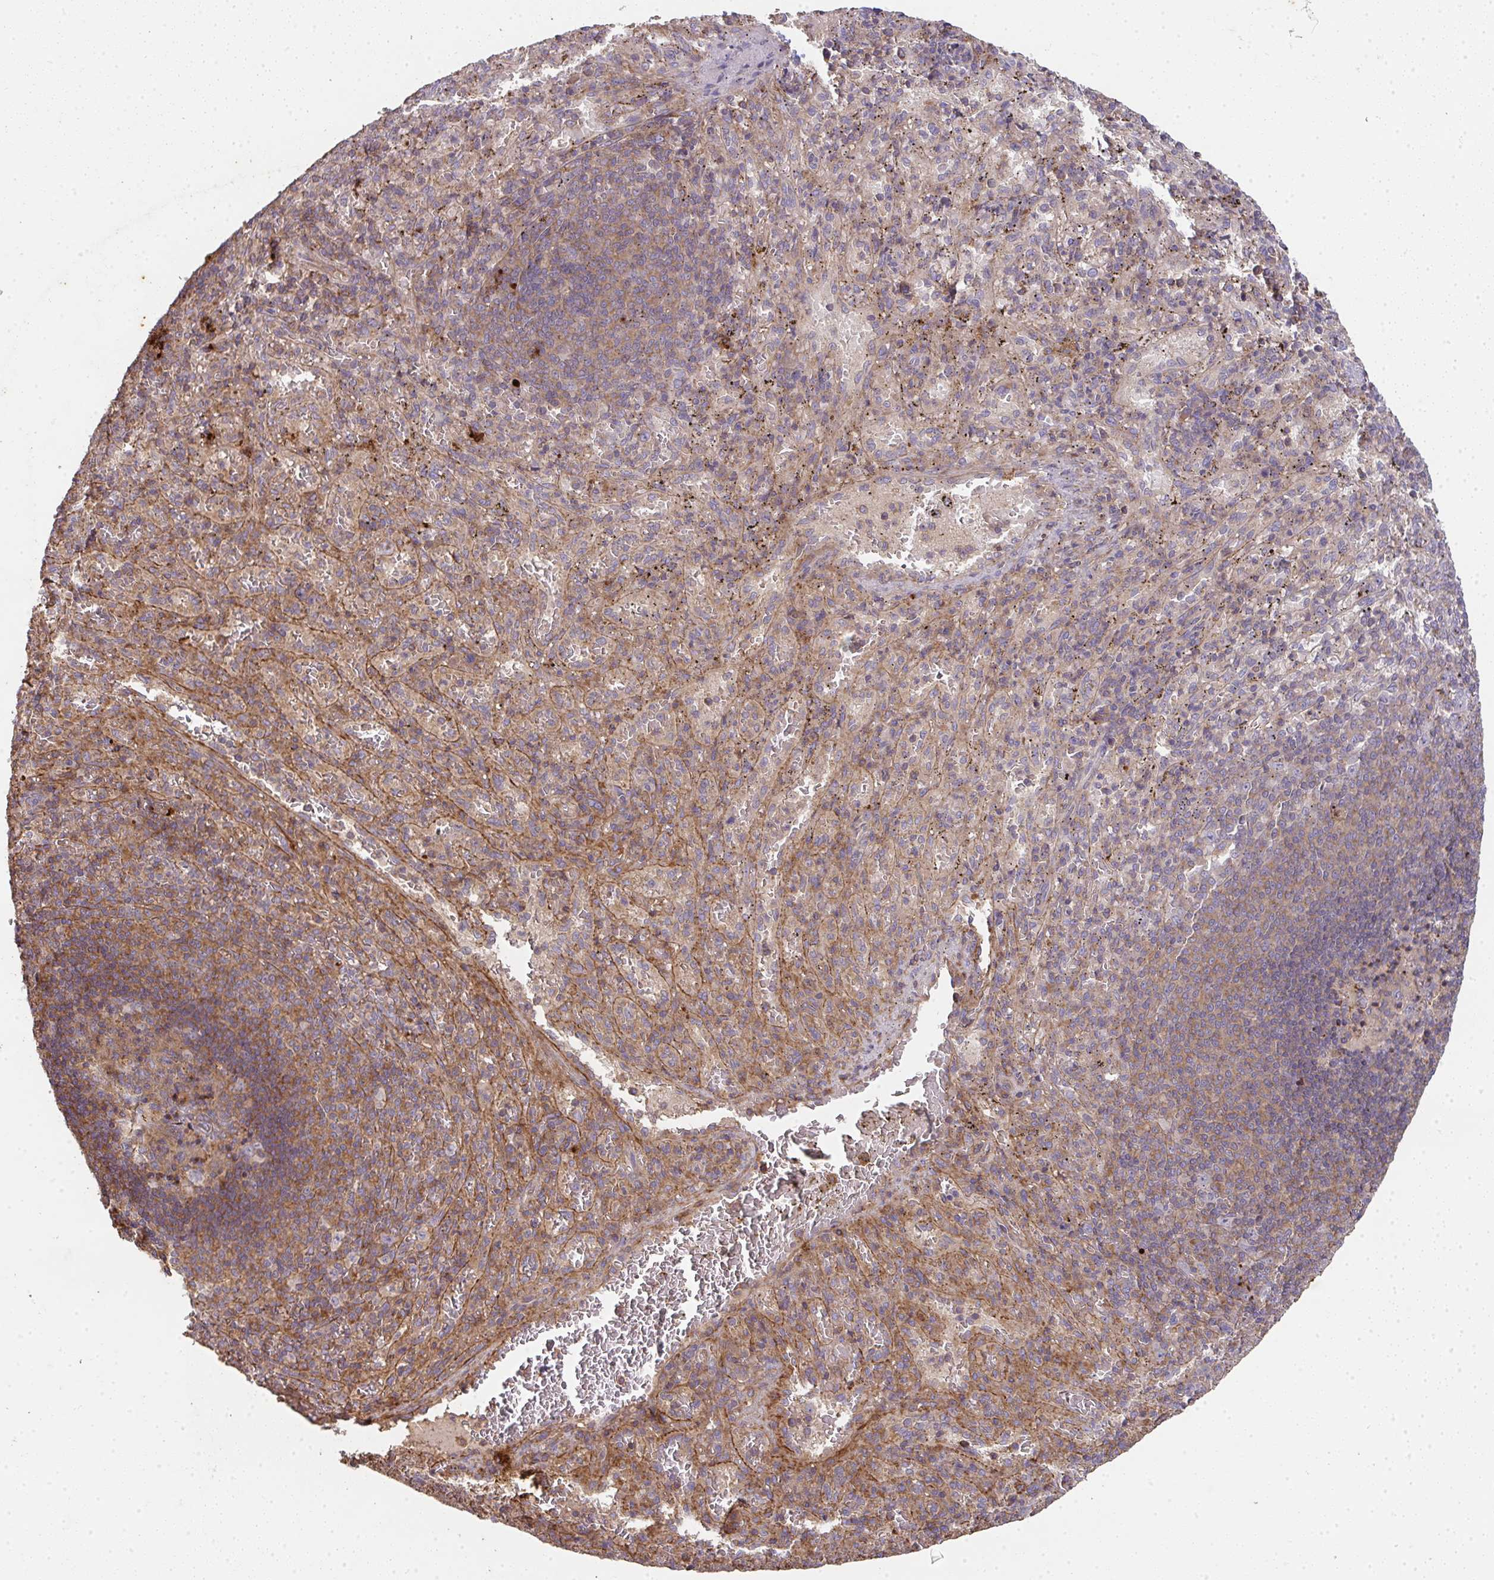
{"staining": {"intensity": "moderate", "quantity": ">75%", "location": "cytoplasmic/membranous"}, "tissue": "spleen", "cell_type": "Cells in red pulp", "image_type": "normal", "snomed": [{"axis": "morphology", "description": "Normal tissue, NOS"}, {"axis": "topography", "description": "Spleen"}], "caption": "Immunohistochemical staining of normal spleen shows >75% levels of moderate cytoplasmic/membranous protein positivity in about >75% of cells in red pulp.", "gene": "TNMD", "patient": {"sex": "male", "age": 57}}